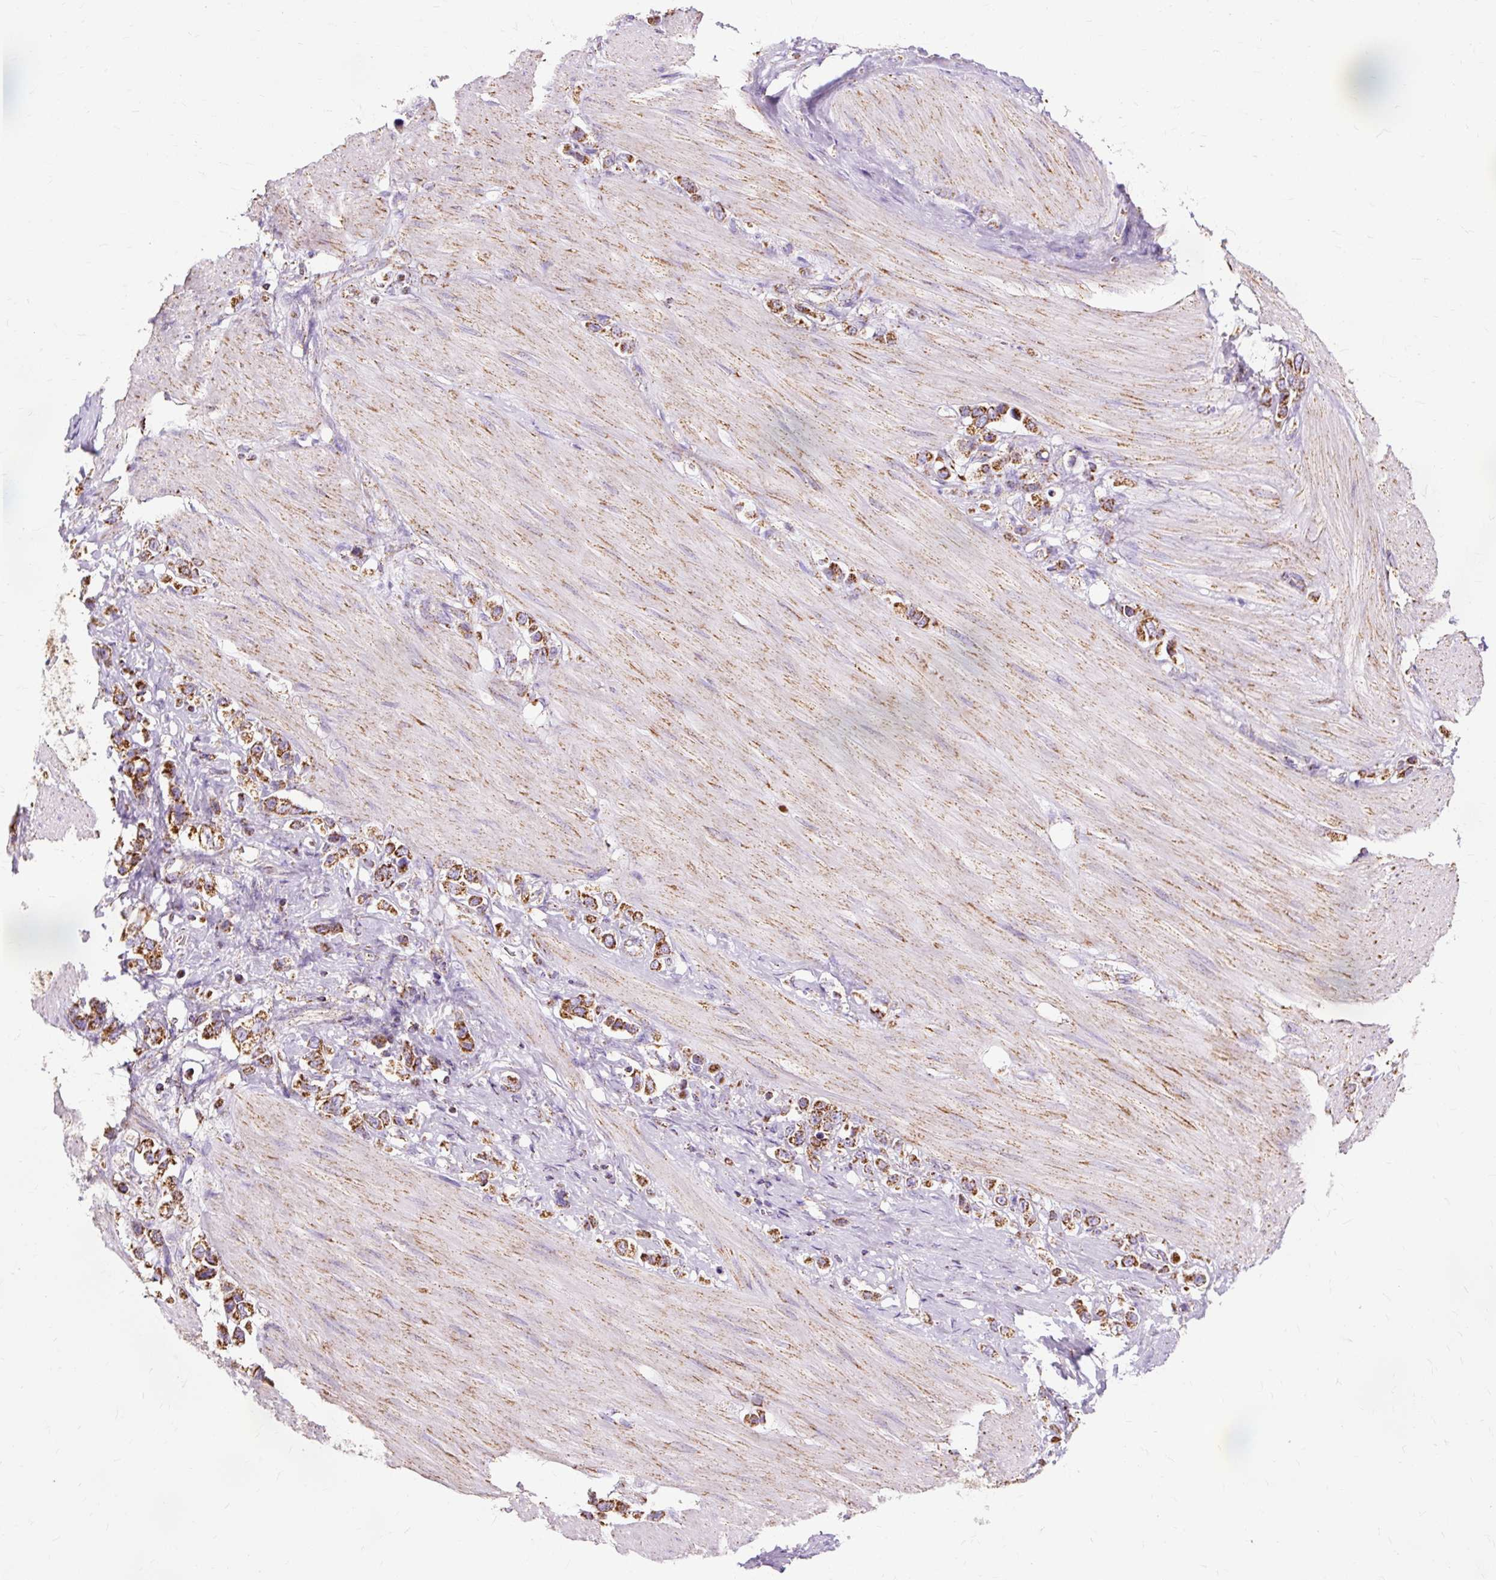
{"staining": {"intensity": "strong", "quantity": ">75%", "location": "cytoplasmic/membranous"}, "tissue": "stomach cancer", "cell_type": "Tumor cells", "image_type": "cancer", "snomed": [{"axis": "morphology", "description": "Adenocarcinoma, NOS"}, {"axis": "topography", "description": "Stomach"}], "caption": "The histopathology image reveals immunohistochemical staining of stomach cancer. There is strong cytoplasmic/membranous expression is identified in about >75% of tumor cells.", "gene": "DLAT", "patient": {"sex": "female", "age": 65}}